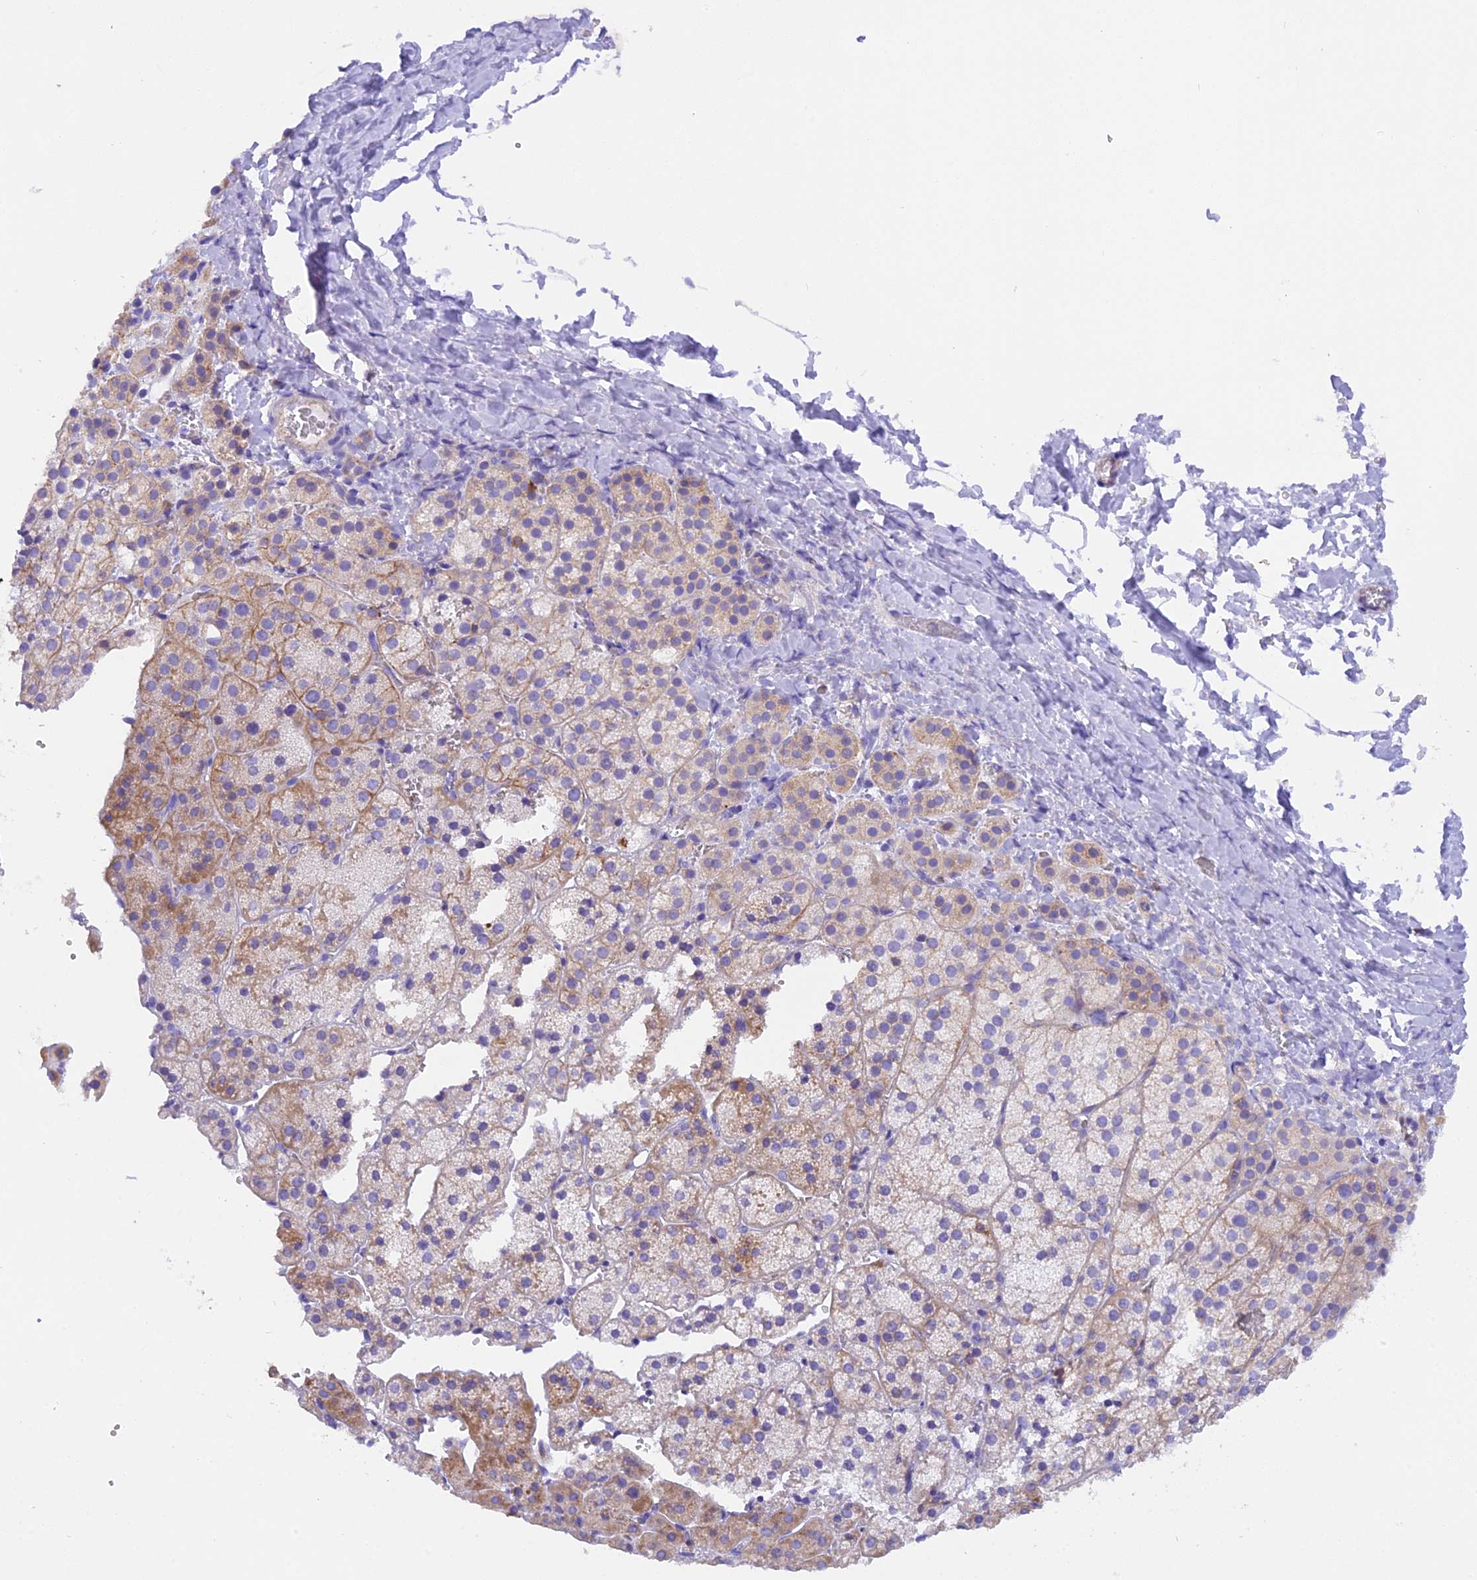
{"staining": {"intensity": "moderate", "quantity": "<25%", "location": "cytoplasmic/membranous"}, "tissue": "adrenal gland", "cell_type": "Glandular cells", "image_type": "normal", "snomed": [{"axis": "morphology", "description": "Normal tissue, NOS"}, {"axis": "topography", "description": "Adrenal gland"}], "caption": "A histopathology image of adrenal gland stained for a protein reveals moderate cytoplasmic/membranous brown staining in glandular cells. (Stains: DAB in brown, nuclei in blue, Microscopy: brightfield microscopy at high magnification).", "gene": "FAM193A", "patient": {"sex": "female", "age": 44}}